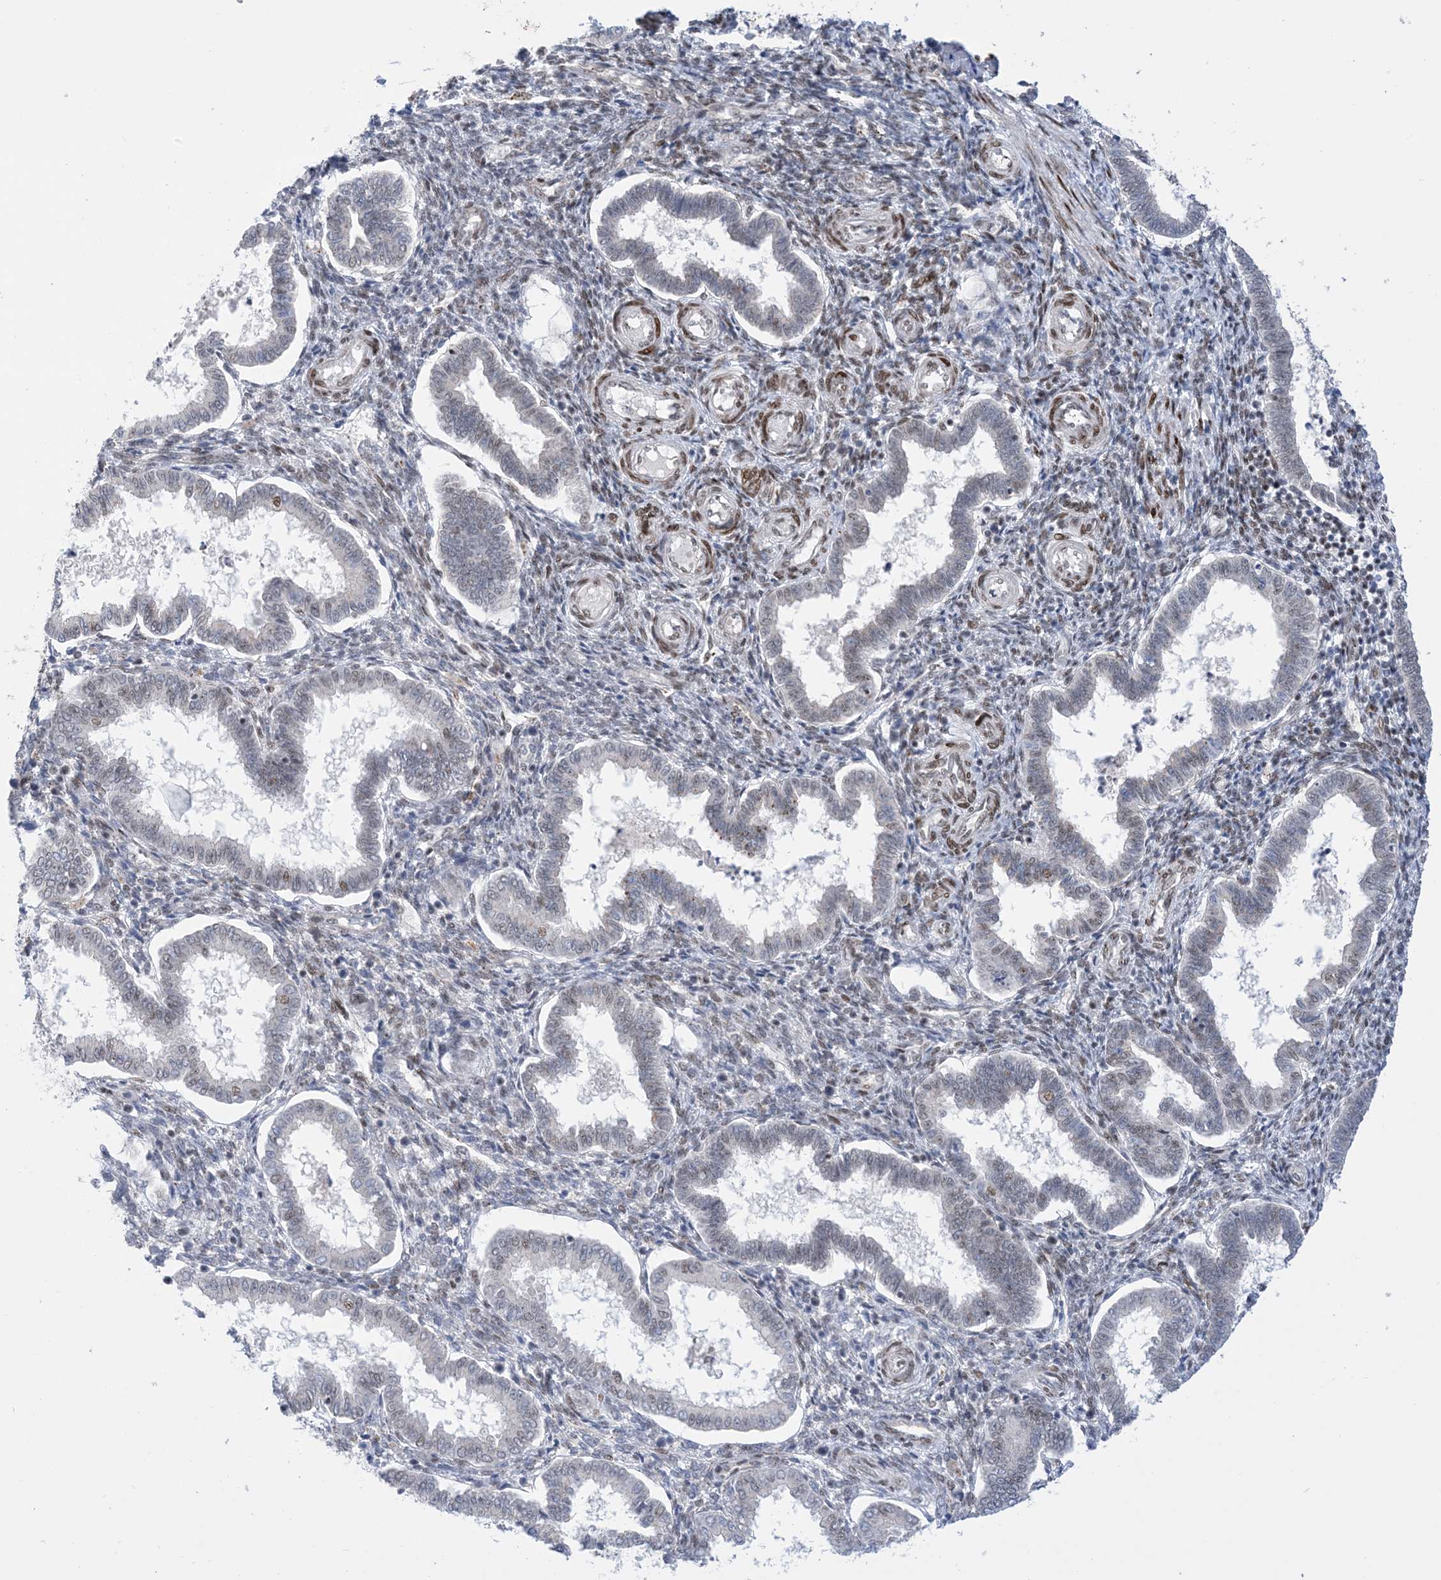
{"staining": {"intensity": "moderate", "quantity": "25%-75%", "location": "nuclear"}, "tissue": "endometrium", "cell_type": "Cells in endometrial stroma", "image_type": "normal", "snomed": [{"axis": "morphology", "description": "Normal tissue, NOS"}, {"axis": "topography", "description": "Endometrium"}], "caption": "High-magnification brightfield microscopy of unremarkable endometrium stained with DAB (brown) and counterstained with hematoxylin (blue). cells in endometrial stroma exhibit moderate nuclear positivity is seen in about25%-75% of cells. (DAB (3,3'-diaminobenzidine) IHC with brightfield microscopy, high magnification).", "gene": "TSPYL1", "patient": {"sex": "female", "age": 24}}